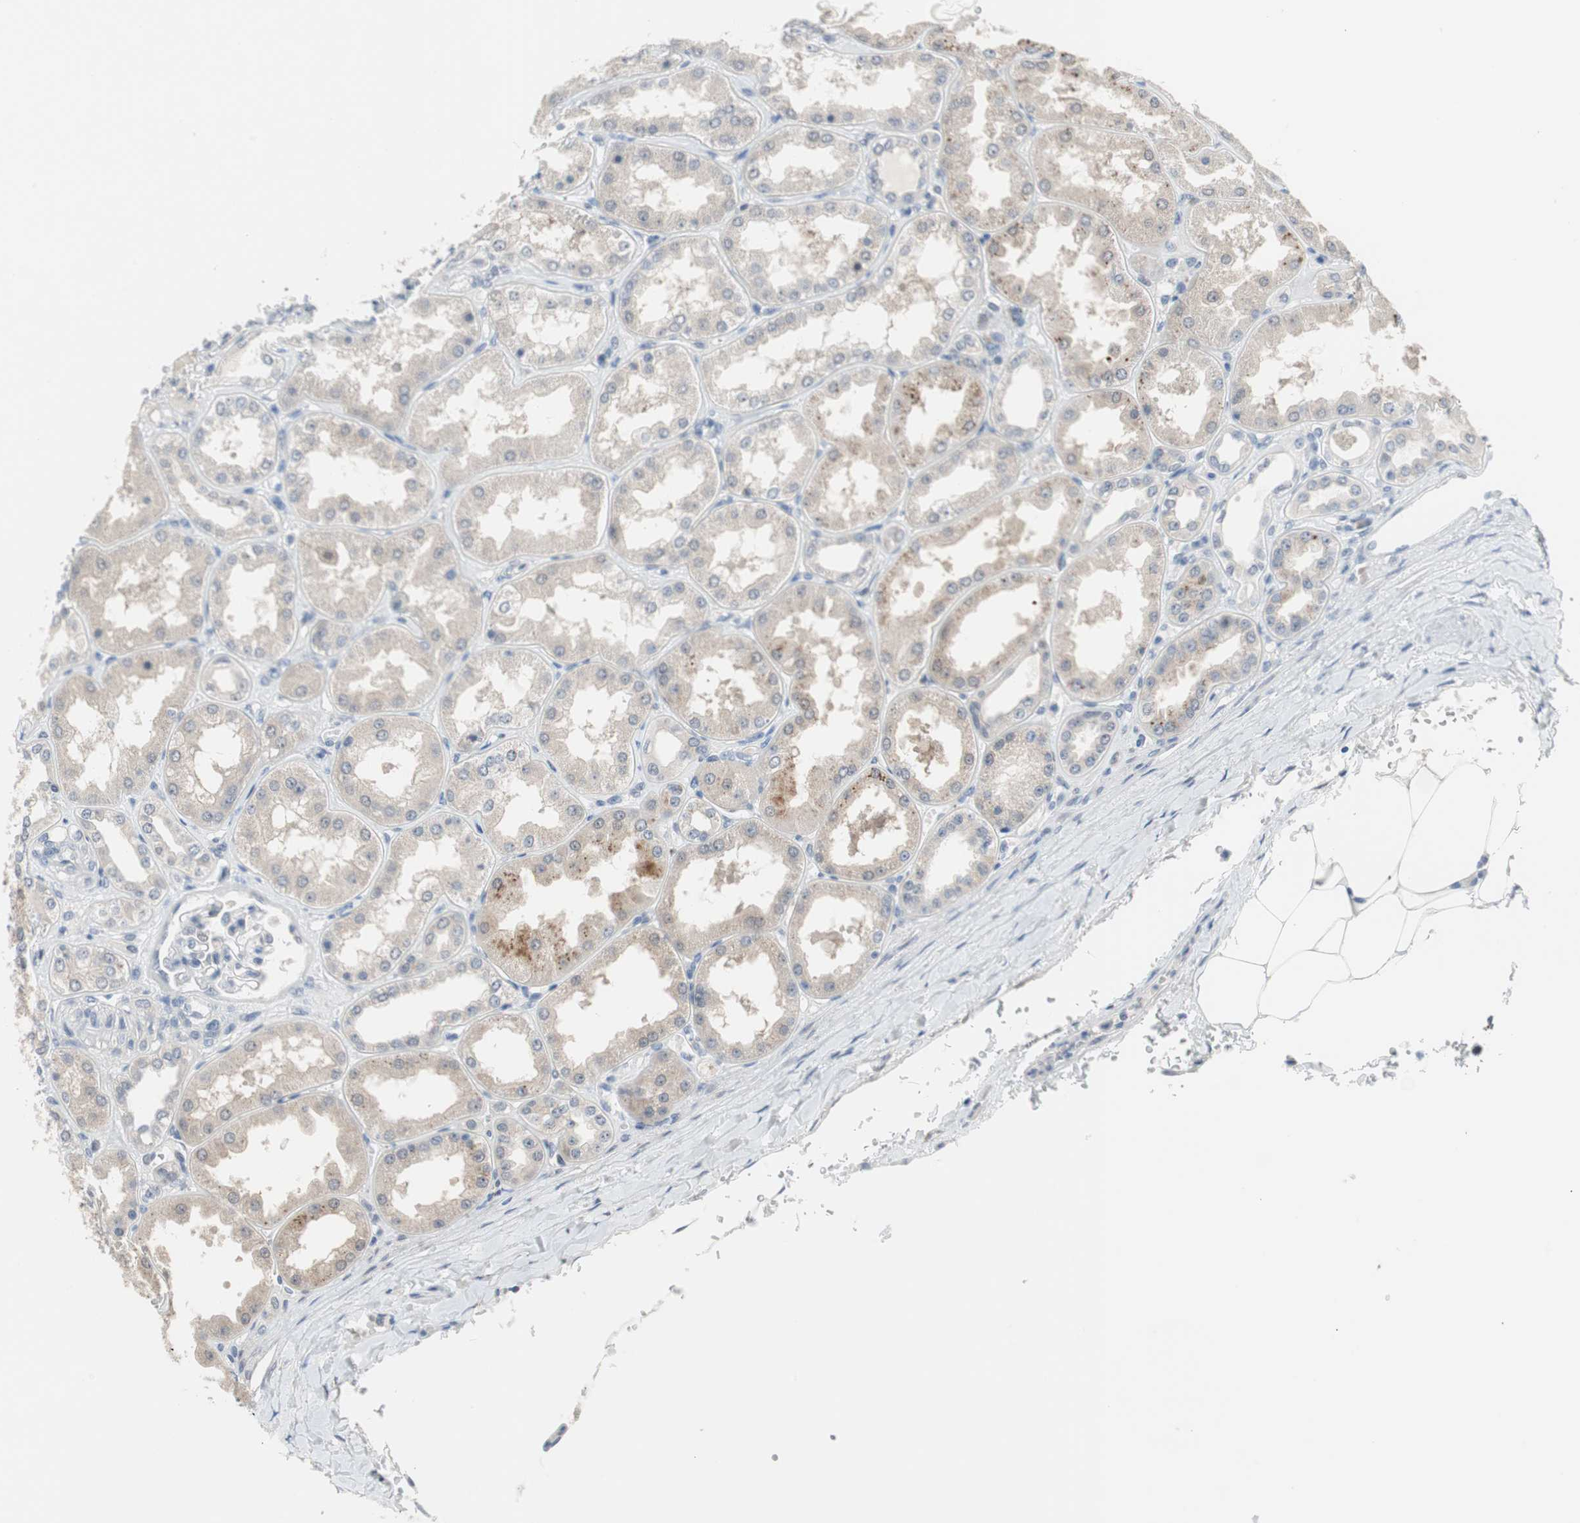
{"staining": {"intensity": "negative", "quantity": "none", "location": "none"}, "tissue": "kidney", "cell_type": "Cells in glomeruli", "image_type": "normal", "snomed": [{"axis": "morphology", "description": "Normal tissue, NOS"}, {"axis": "topography", "description": "Kidney"}], "caption": "Immunohistochemistry (IHC) micrograph of unremarkable kidney: kidney stained with DAB exhibits no significant protein expression in cells in glomeruli.", "gene": "GRHL1", "patient": {"sex": "female", "age": 56}}